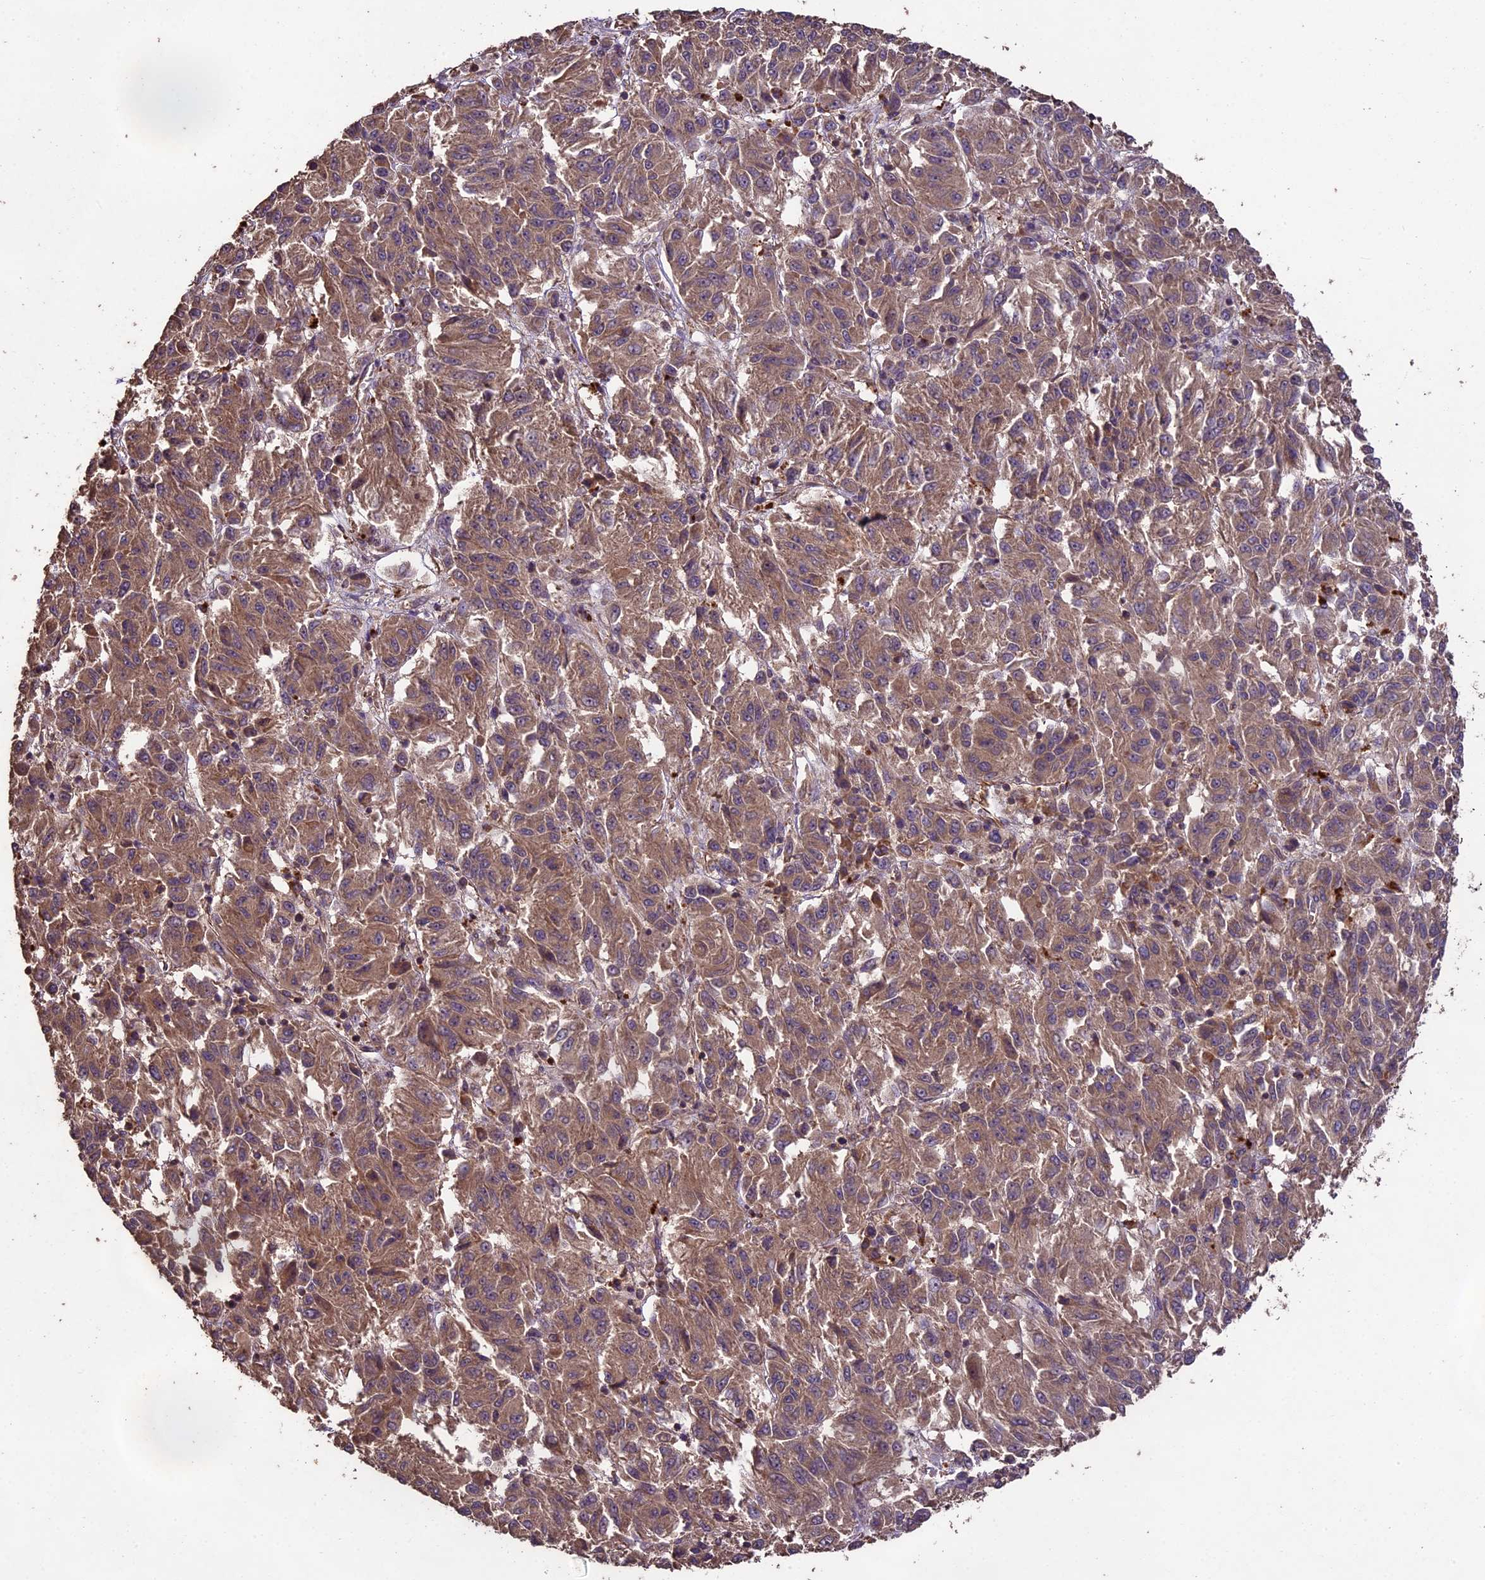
{"staining": {"intensity": "moderate", "quantity": ">75%", "location": "cytoplasmic/membranous"}, "tissue": "melanoma", "cell_type": "Tumor cells", "image_type": "cancer", "snomed": [{"axis": "morphology", "description": "Malignant melanoma, Metastatic site"}, {"axis": "topography", "description": "Lung"}], "caption": "Human melanoma stained with a protein marker exhibits moderate staining in tumor cells.", "gene": "TTLL10", "patient": {"sex": "male", "age": 64}}